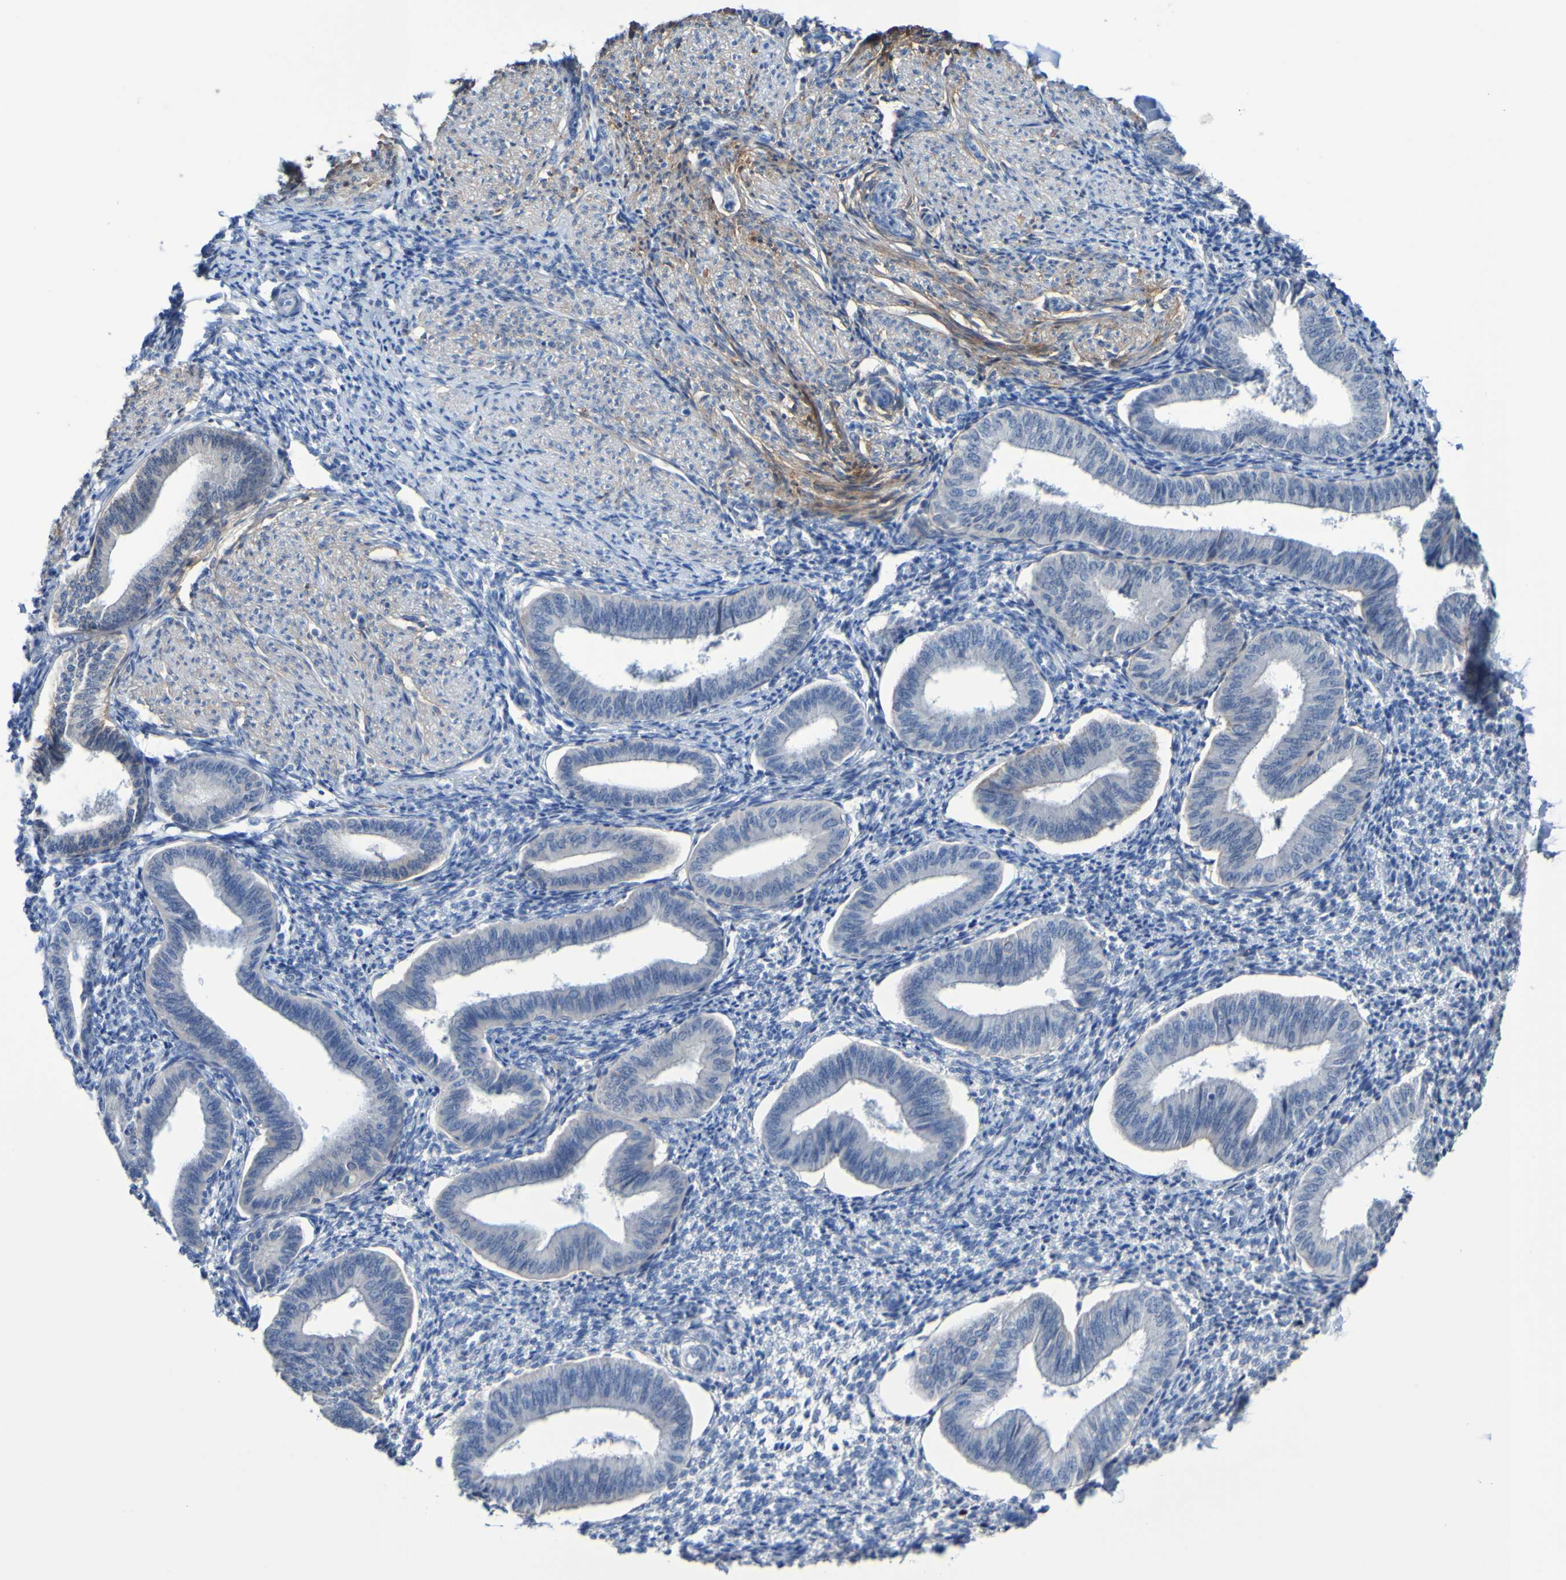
{"staining": {"intensity": "negative", "quantity": "none", "location": "none"}, "tissue": "endometrium", "cell_type": "Cells in endometrial stroma", "image_type": "normal", "snomed": [{"axis": "morphology", "description": "Normal tissue, NOS"}, {"axis": "topography", "description": "Endometrium"}], "caption": "This is an immunohistochemistry (IHC) photomicrograph of benign endometrium. There is no staining in cells in endometrial stroma.", "gene": "SGCB", "patient": {"sex": "female", "age": 50}}